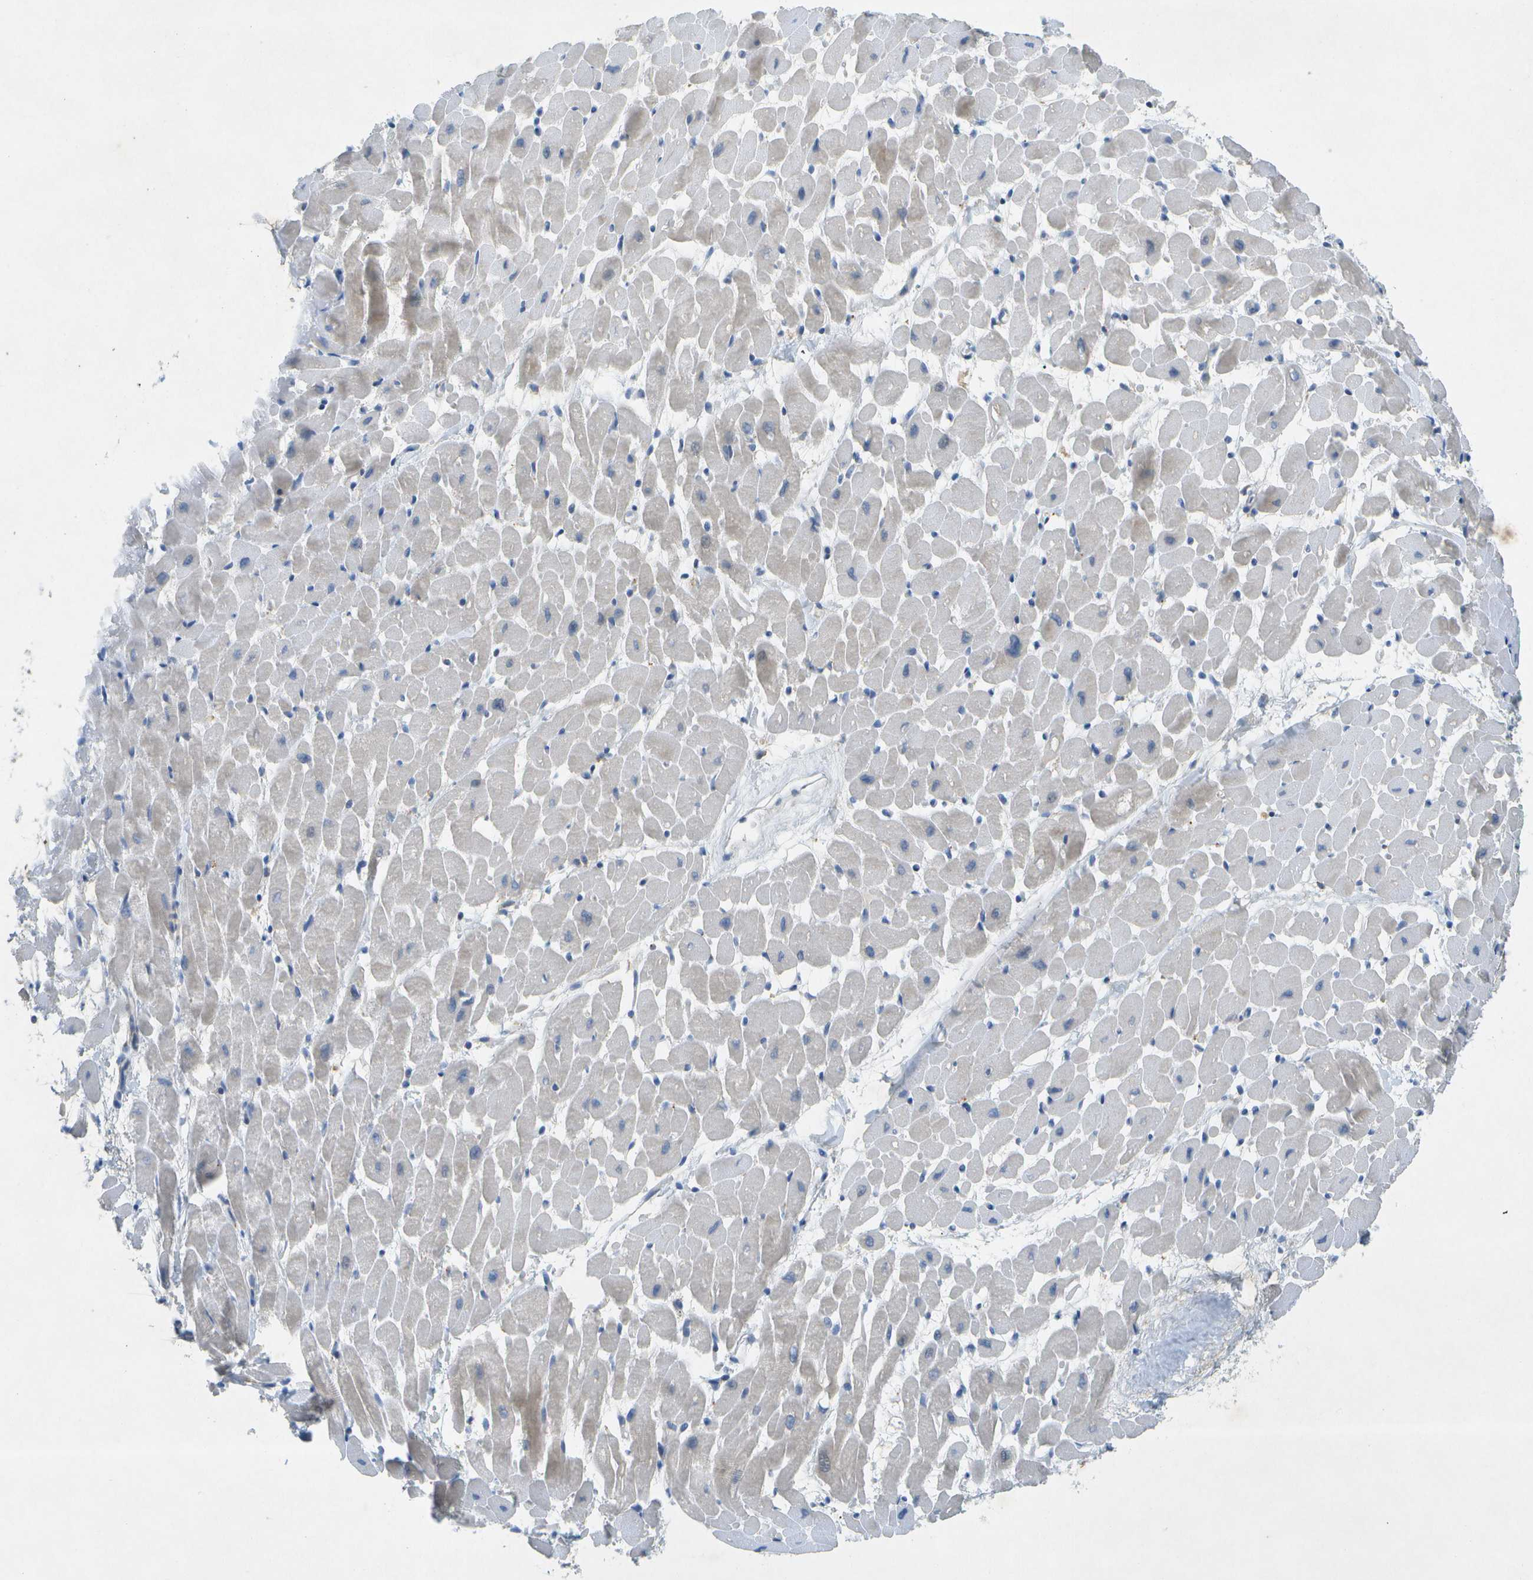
{"staining": {"intensity": "weak", "quantity": "<25%", "location": "cytoplasmic/membranous"}, "tissue": "heart muscle", "cell_type": "Cardiomyocytes", "image_type": "normal", "snomed": [{"axis": "morphology", "description": "Normal tissue, NOS"}, {"axis": "topography", "description": "Heart"}], "caption": "Immunohistochemistry (IHC) of benign human heart muscle shows no positivity in cardiomyocytes.", "gene": "WNK2", "patient": {"sex": "male", "age": 45}}